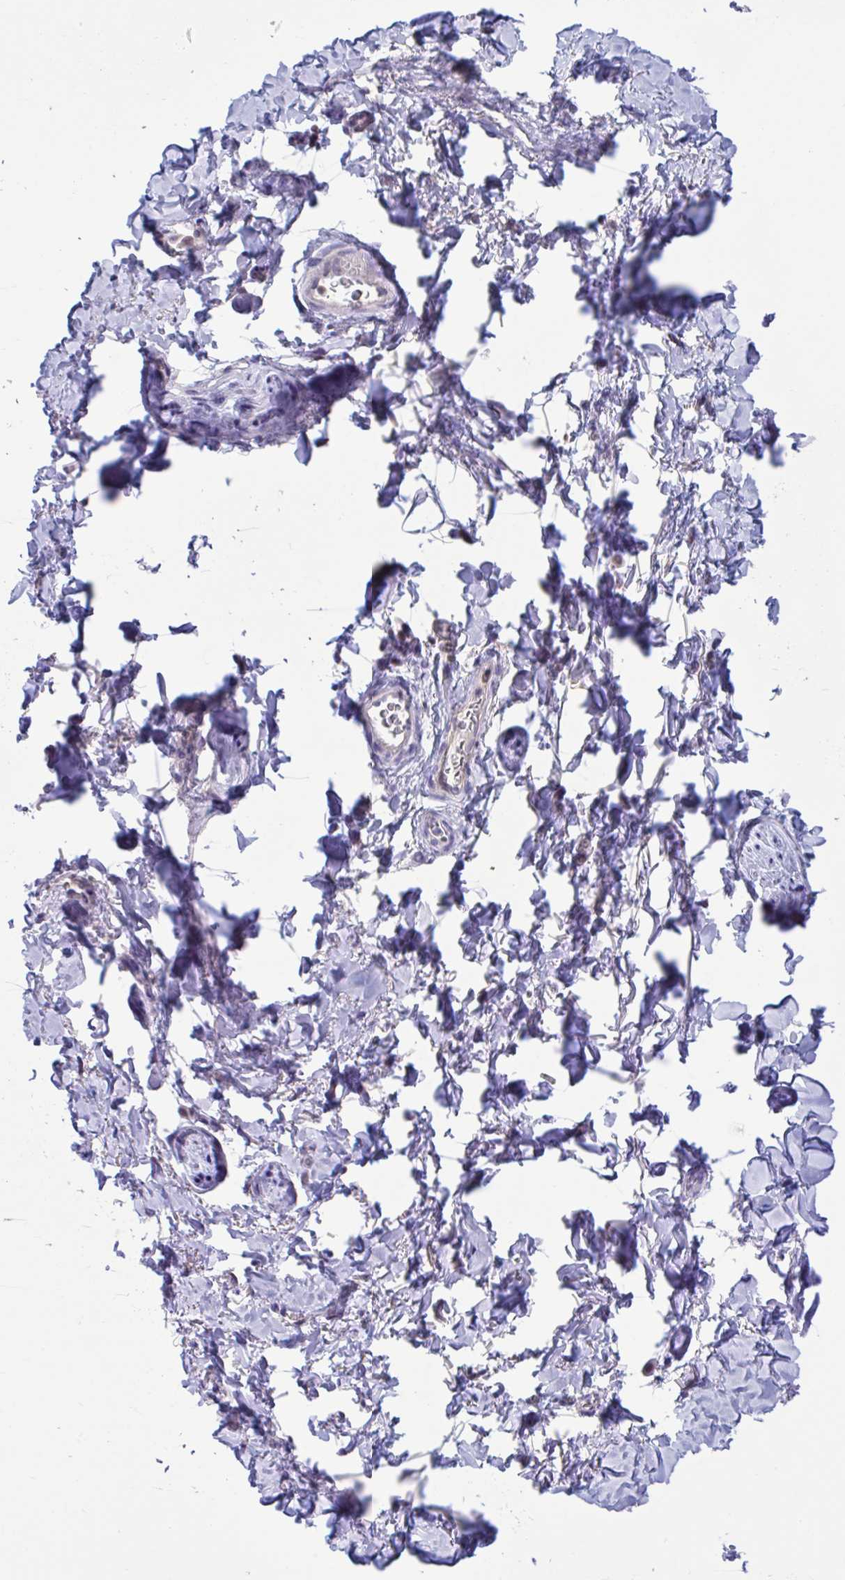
{"staining": {"intensity": "negative", "quantity": "none", "location": "none"}, "tissue": "adipose tissue", "cell_type": "Adipocytes", "image_type": "normal", "snomed": [{"axis": "morphology", "description": "Normal tissue, NOS"}, {"axis": "topography", "description": "Vulva"}, {"axis": "topography", "description": "Peripheral nerve tissue"}], "caption": "This is an immunohistochemistry histopathology image of normal human adipose tissue. There is no positivity in adipocytes.", "gene": "SNX11", "patient": {"sex": "female", "age": 66}}